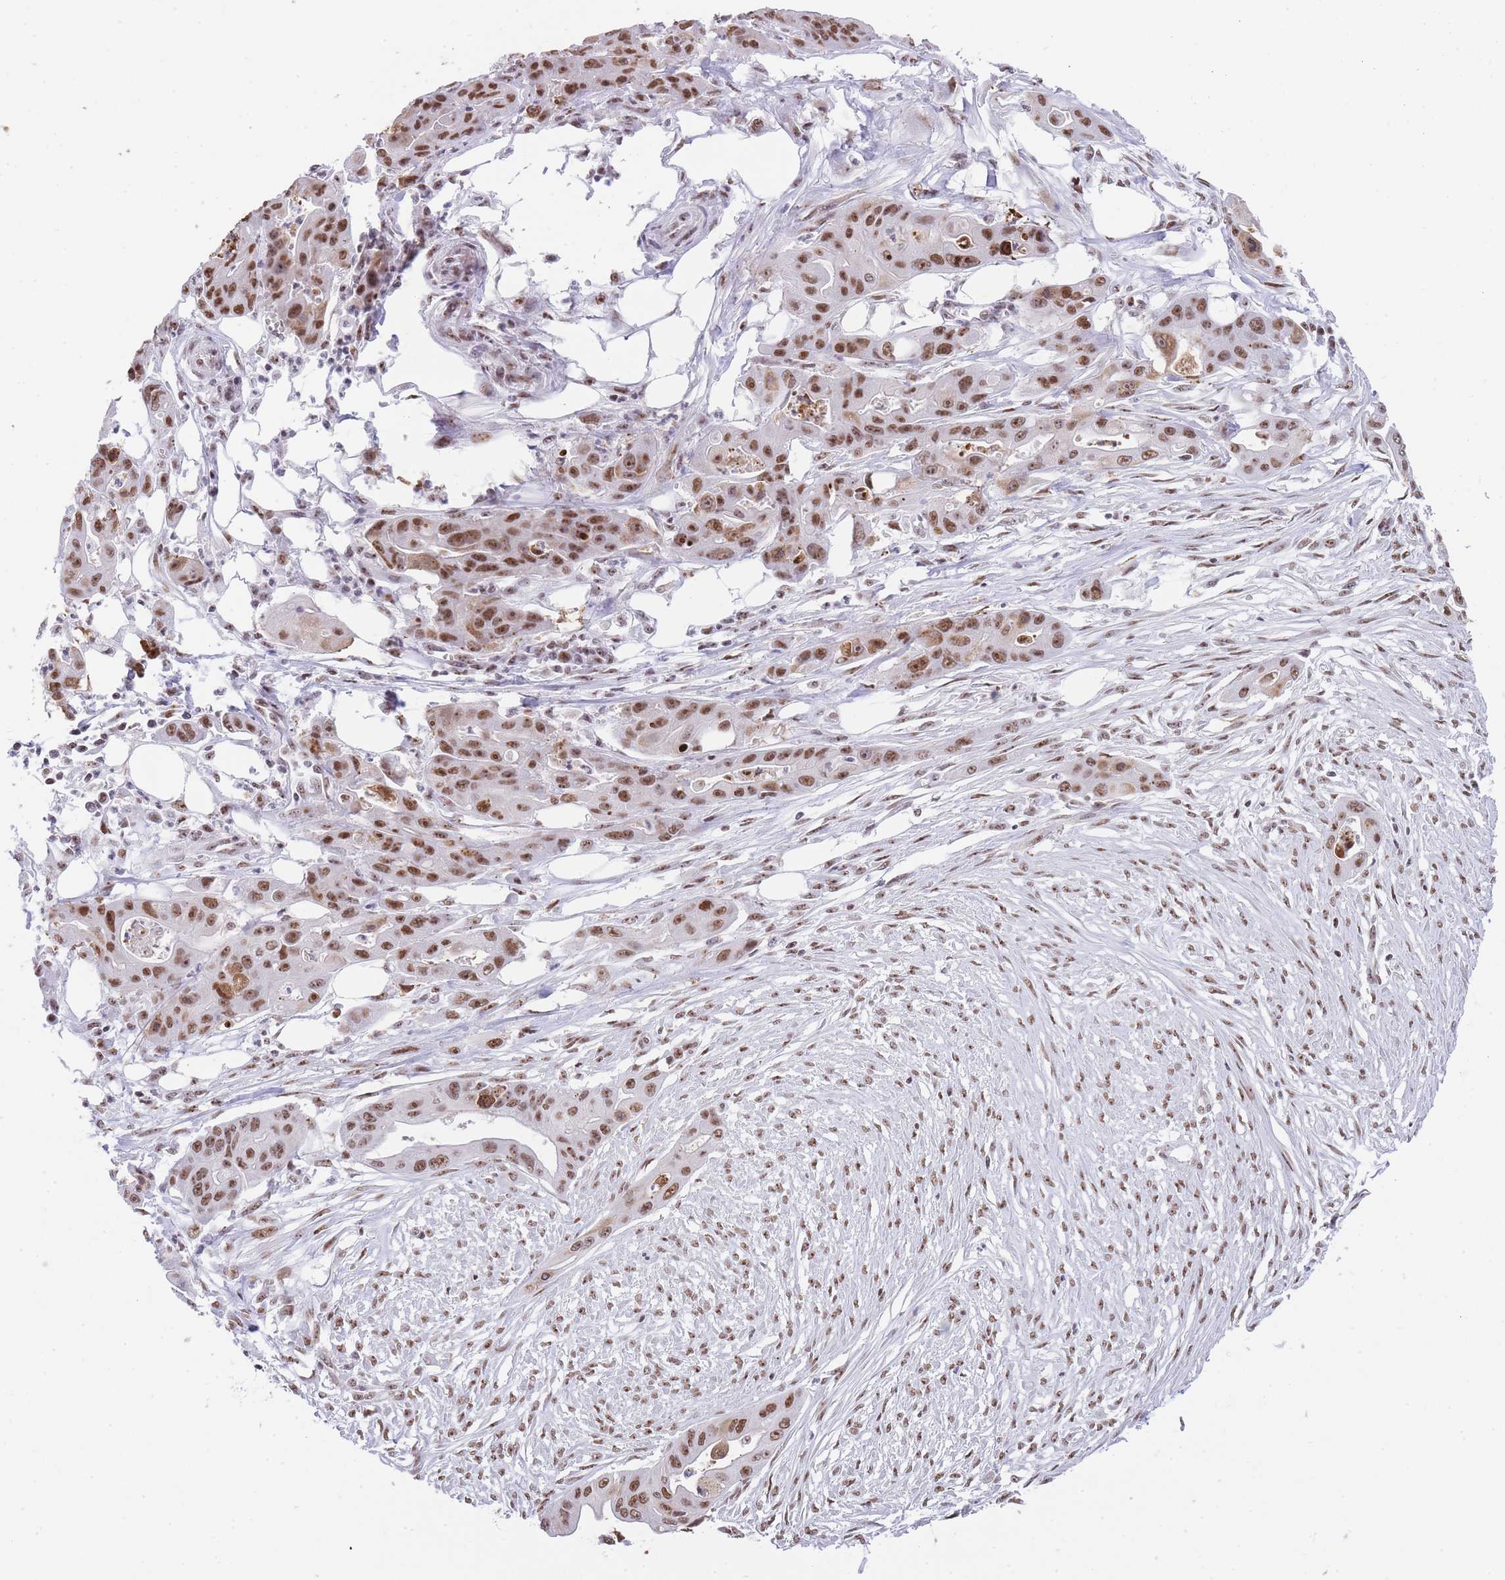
{"staining": {"intensity": "moderate", "quantity": ">75%", "location": "nuclear"}, "tissue": "ovarian cancer", "cell_type": "Tumor cells", "image_type": "cancer", "snomed": [{"axis": "morphology", "description": "Cystadenocarcinoma, mucinous, NOS"}, {"axis": "topography", "description": "Ovary"}], "caption": "Mucinous cystadenocarcinoma (ovarian) tissue shows moderate nuclear staining in approximately >75% of tumor cells (brown staining indicates protein expression, while blue staining denotes nuclei).", "gene": "EVC2", "patient": {"sex": "female", "age": 70}}